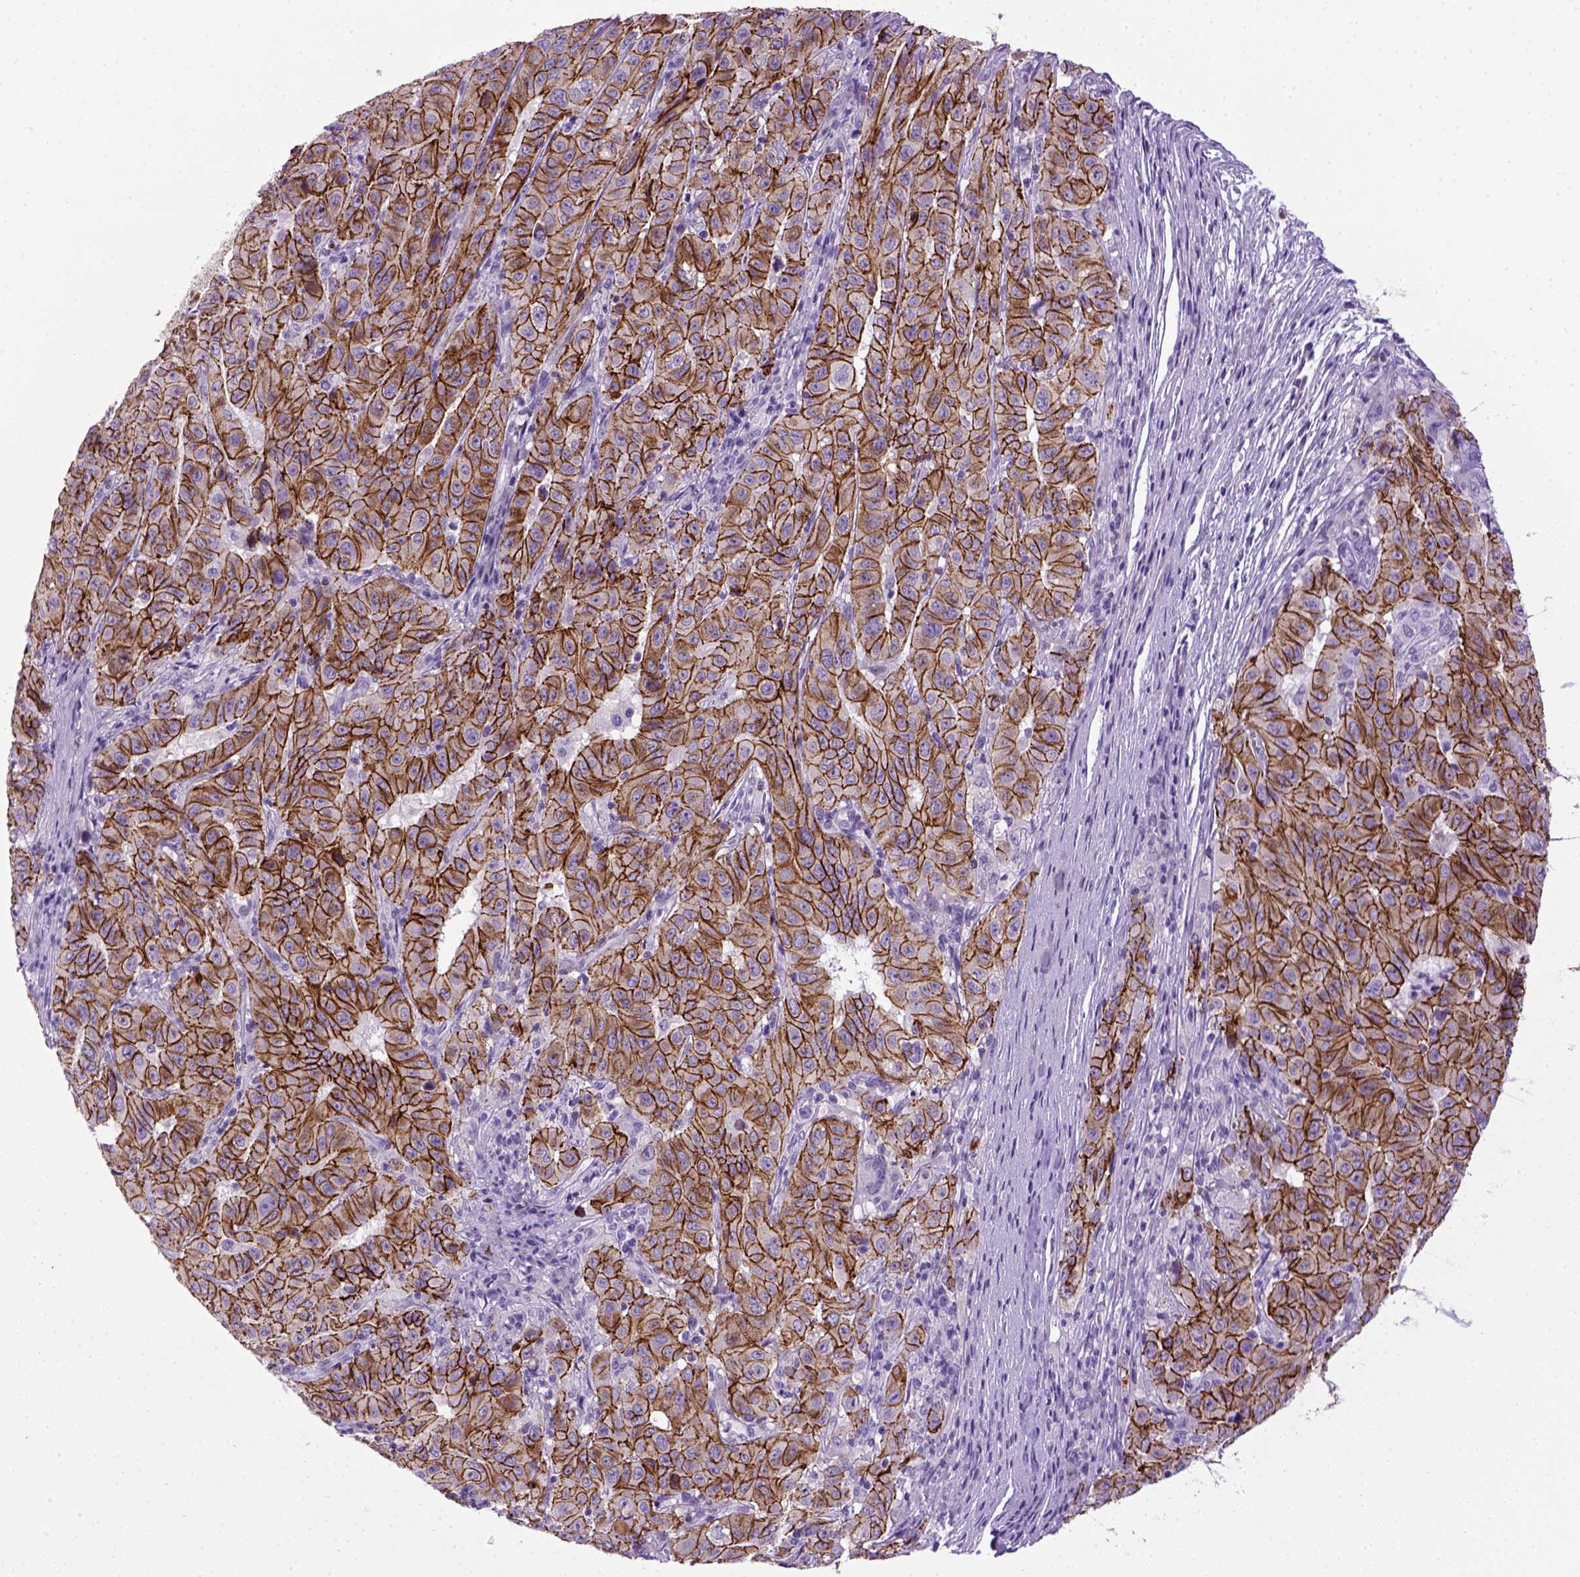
{"staining": {"intensity": "strong", "quantity": ">75%", "location": "cytoplasmic/membranous"}, "tissue": "pancreatic cancer", "cell_type": "Tumor cells", "image_type": "cancer", "snomed": [{"axis": "morphology", "description": "Adenocarcinoma, NOS"}, {"axis": "topography", "description": "Pancreas"}], "caption": "Pancreatic cancer stained with a brown dye demonstrates strong cytoplasmic/membranous positive positivity in about >75% of tumor cells.", "gene": "CDH1", "patient": {"sex": "male", "age": 63}}